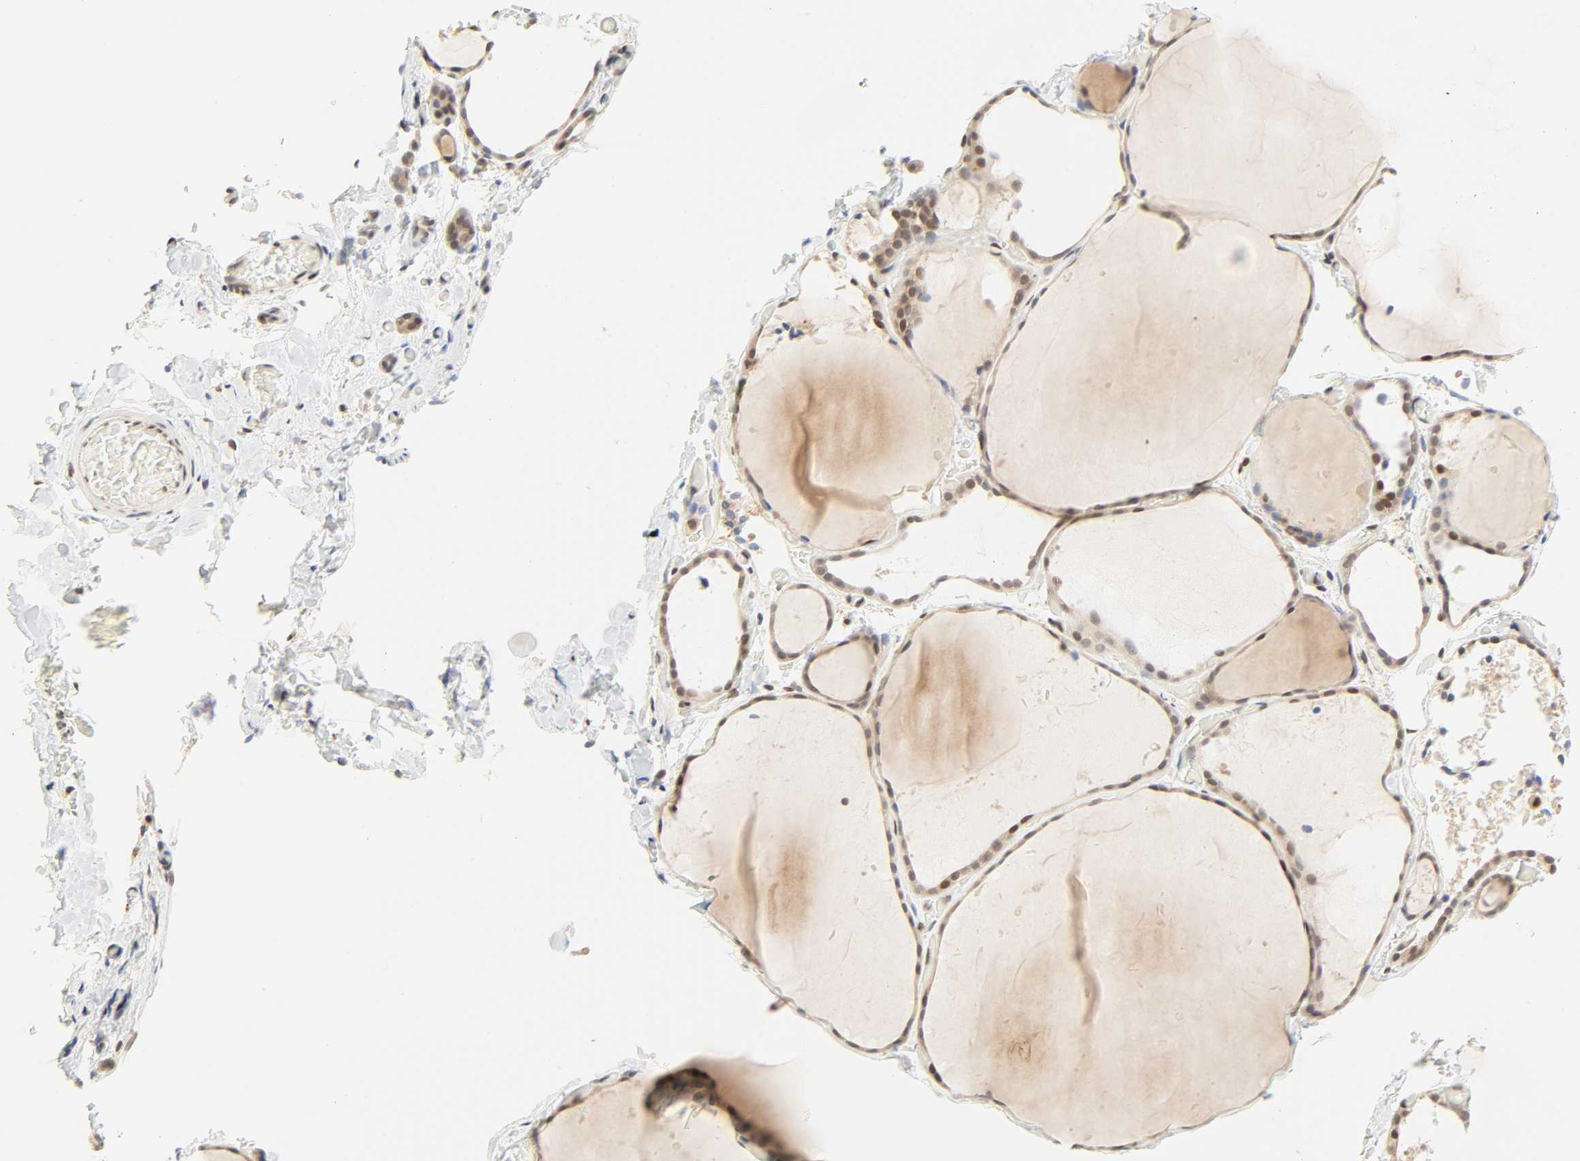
{"staining": {"intensity": "weak", "quantity": "25%-75%", "location": "nuclear"}, "tissue": "thyroid gland", "cell_type": "Glandular cells", "image_type": "normal", "snomed": [{"axis": "morphology", "description": "Normal tissue, NOS"}, {"axis": "topography", "description": "Thyroid gland"}], "caption": "Glandular cells exhibit low levels of weak nuclear positivity in approximately 25%-75% of cells in normal human thyroid gland.", "gene": "DAZAP1", "patient": {"sex": "female", "age": 22}}